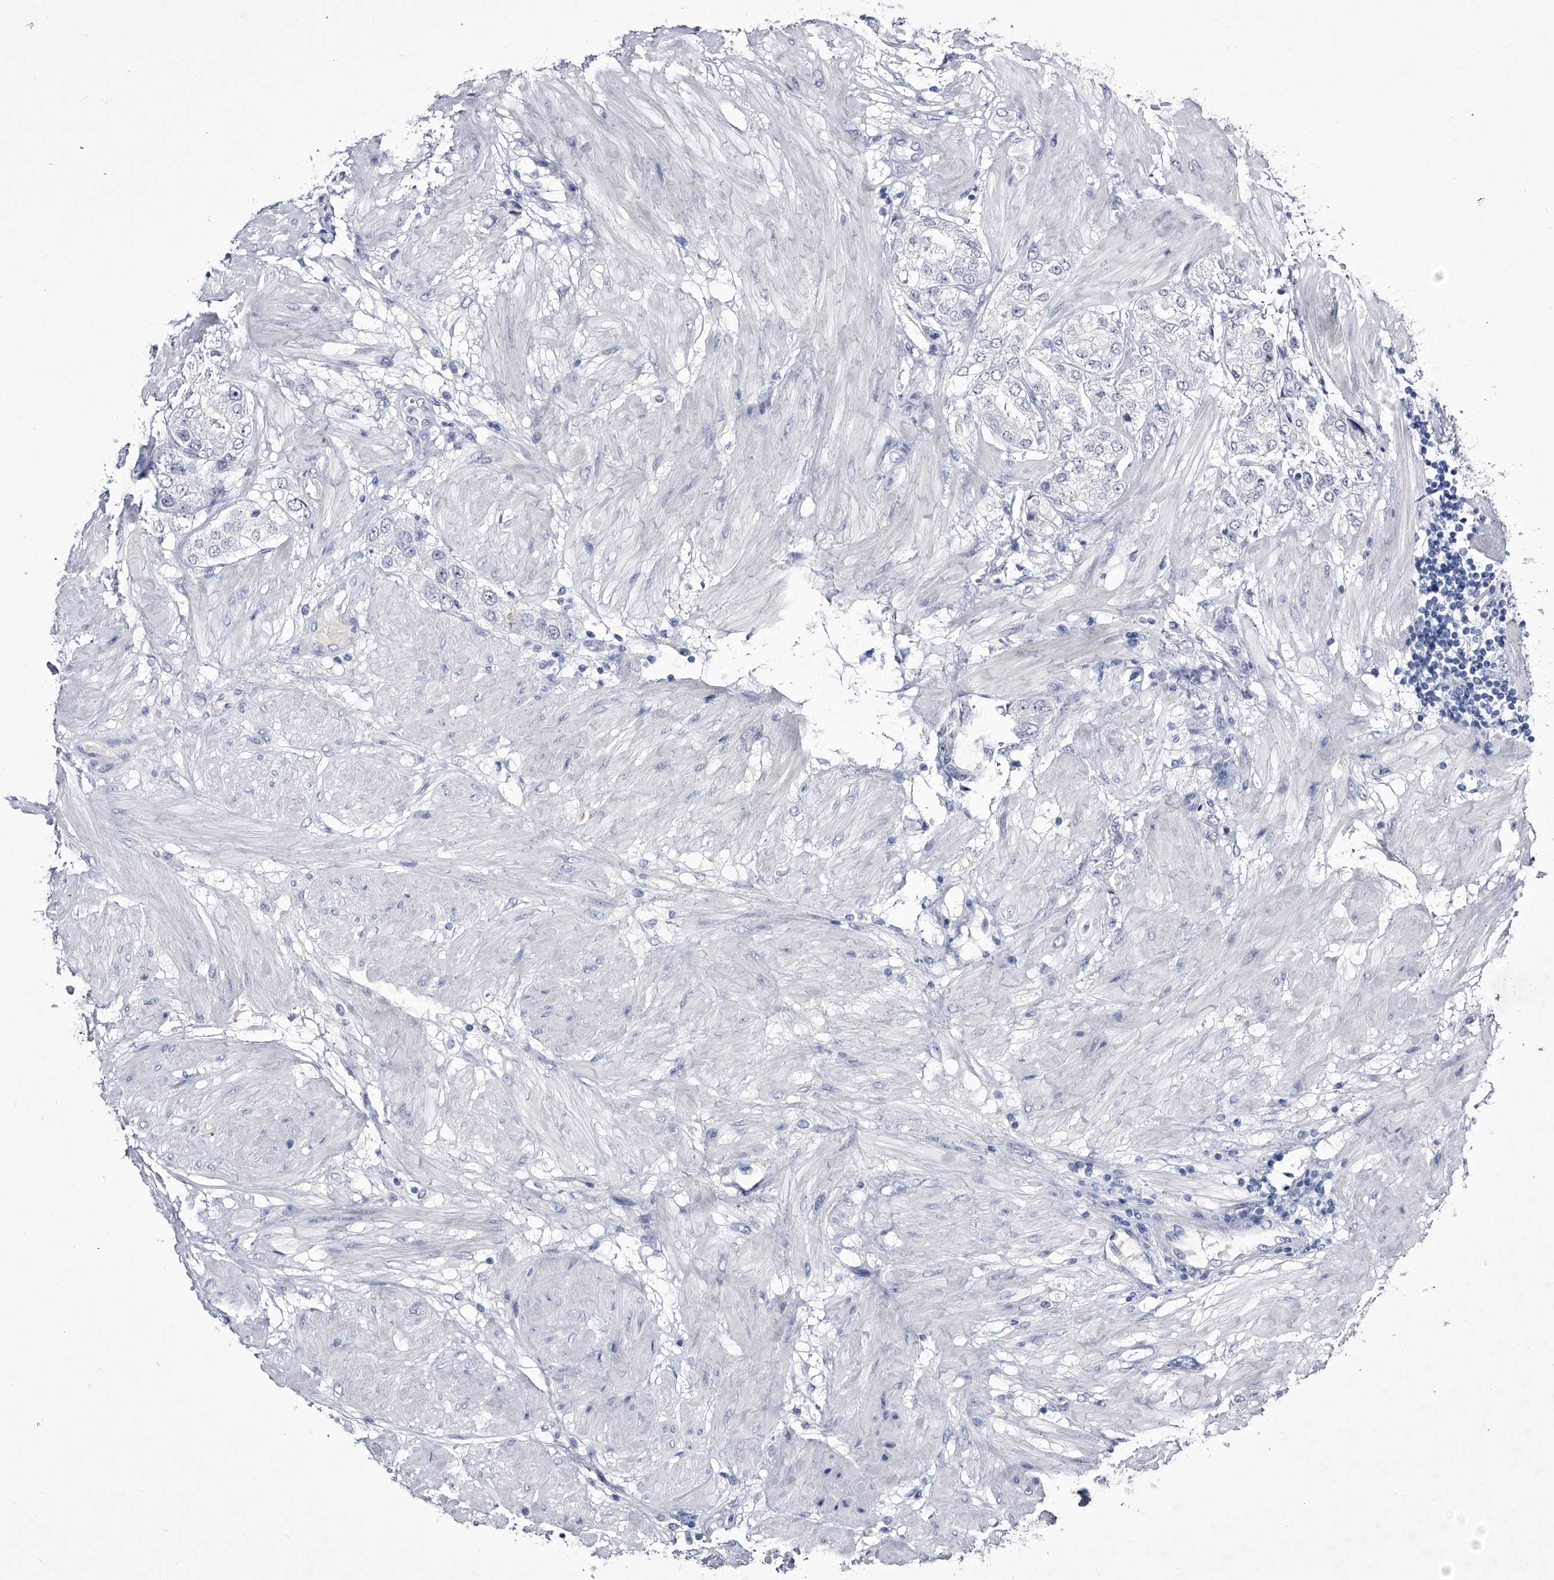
{"staining": {"intensity": "negative", "quantity": "none", "location": "none"}, "tissue": "prostate cancer", "cell_type": "Tumor cells", "image_type": "cancer", "snomed": [{"axis": "morphology", "description": "Adenocarcinoma, High grade"}, {"axis": "topography", "description": "Prostate"}], "caption": "Human adenocarcinoma (high-grade) (prostate) stained for a protein using immunohistochemistry shows no expression in tumor cells.", "gene": "CRISP2", "patient": {"sex": "male", "age": 50}}